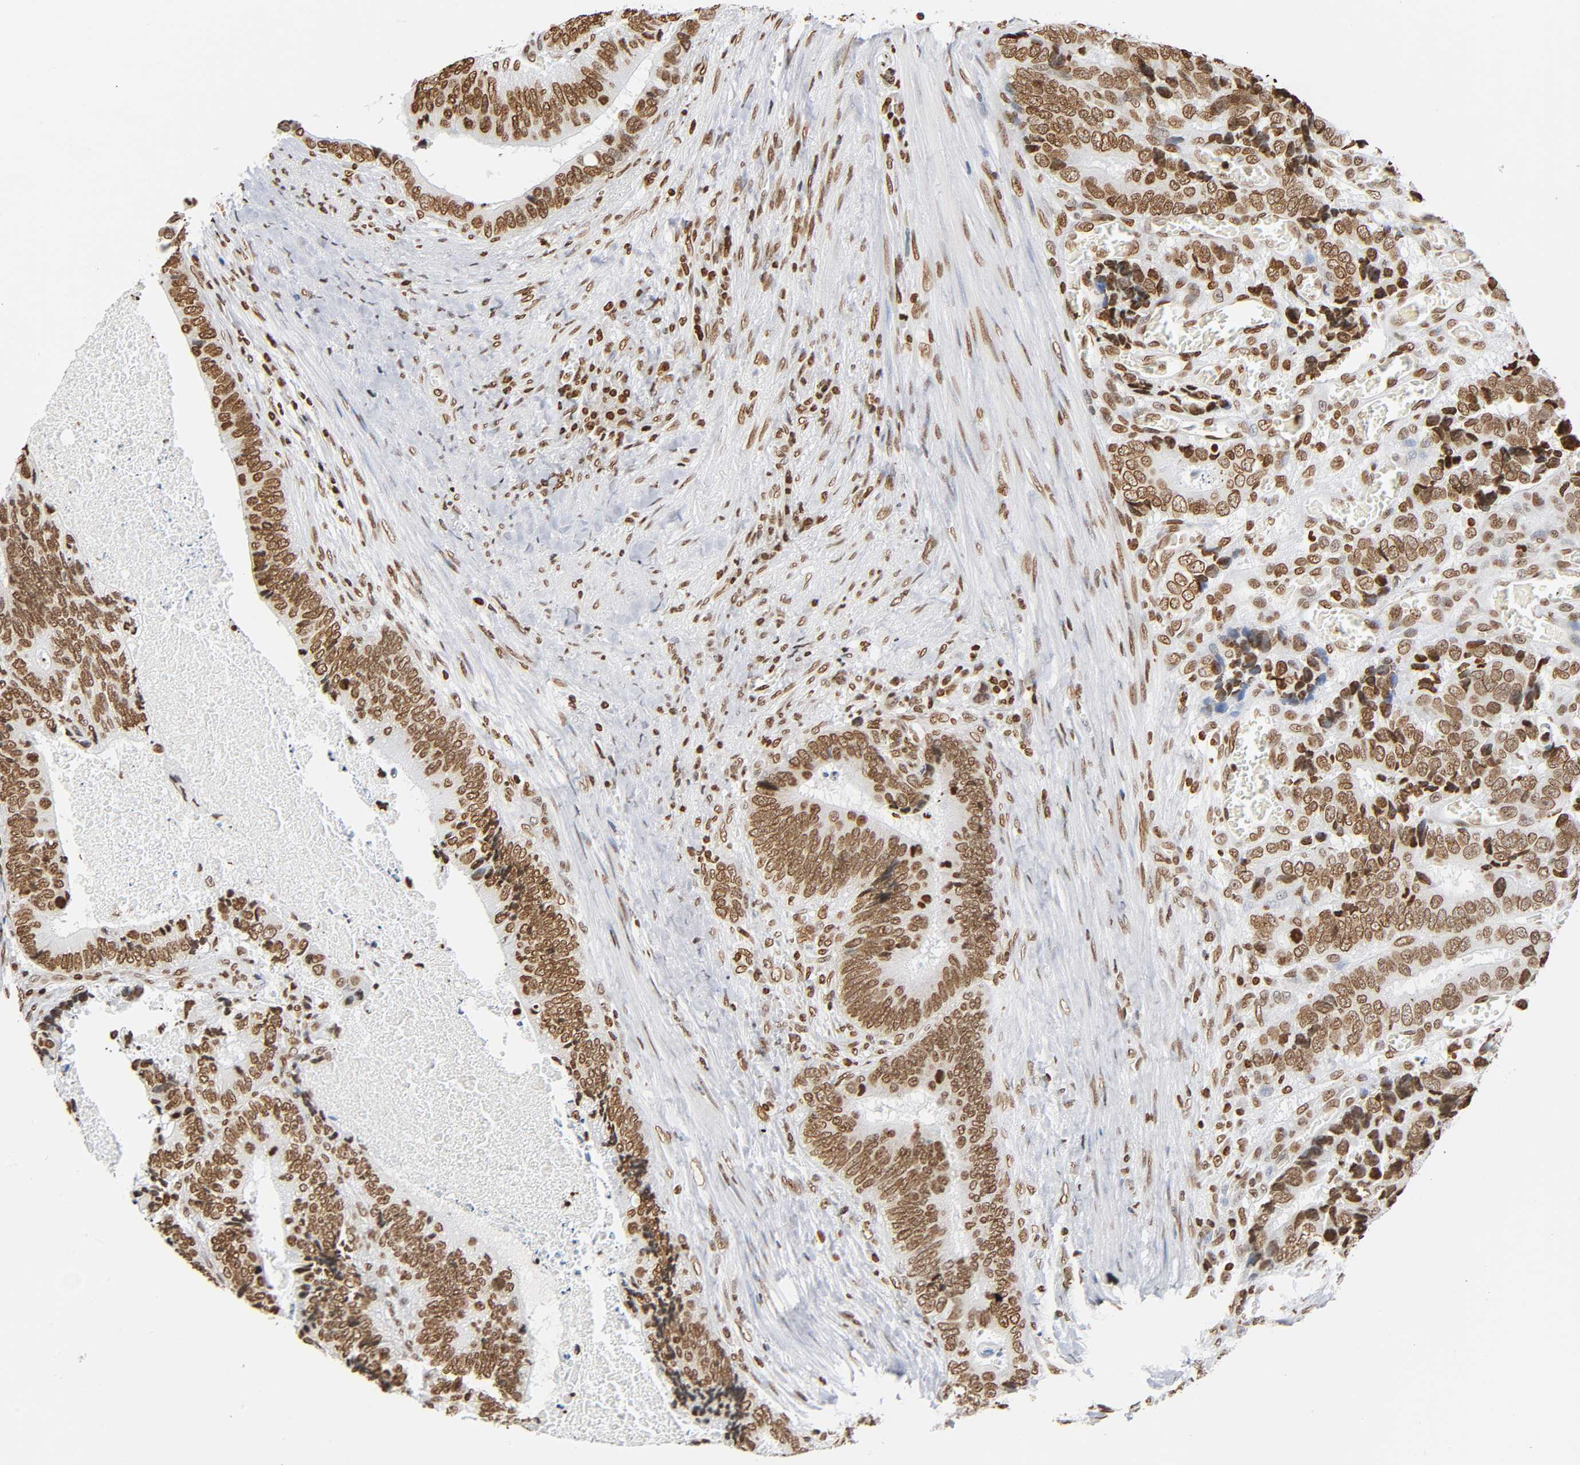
{"staining": {"intensity": "moderate", "quantity": ">75%", "location": "nuclear"}, "tissue": "colorectal cancer", "cell_type": "Tumor cells", "image_type": "cancer", "snomed": [{"axis": "morphology", "description": "Adenocarcinoma, NOS"}, {"axis": "topography", "description": "Colon"}], "caption": "Immunohistochemical staining of colorectal cancer shows medium levels of moderate nuclear positivity in about >75% of tumor cells.", "gene": "HOXA6", "patient": {"sex": "male", "age": 72}}